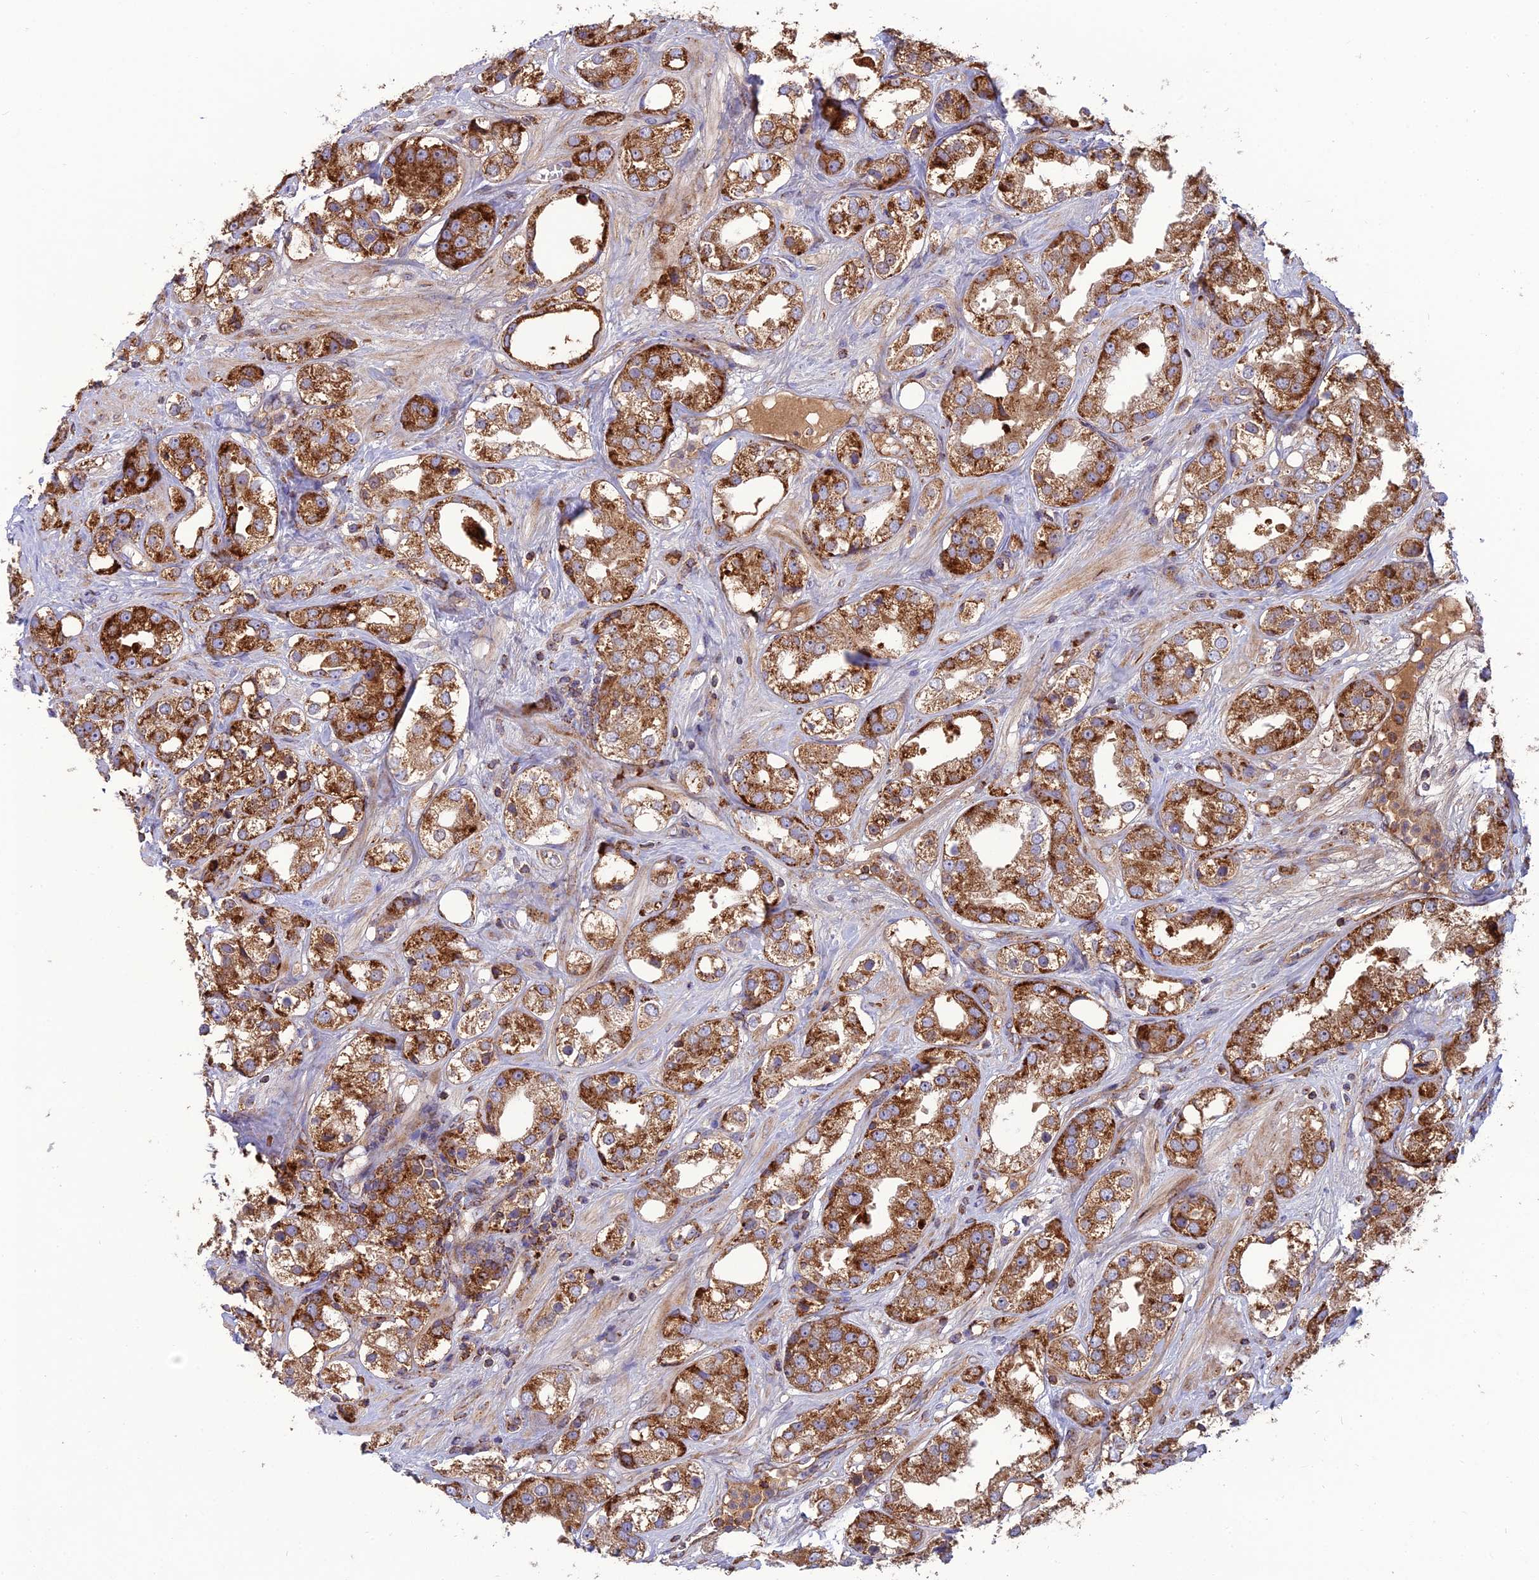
{"staining": {"intensity": "strong", "quantity": ">75%", "location": "cytoplasmic/membranous"}, "tissue": "prostate cancer", "cell_type": "Tumor cells", "image_type": "cancer", "snomed": [{"axis": "morphology", "description": "Adenocarcinoma, NOS"}, {"axis": "topography", "description": "Prostate"}], "caption": "Tumor cells display high levels of strong cytoplasmic/membranous expression in about >75% of cells in prostate adenocarcinoma. (DAB = brown stain, brightfield microscopy at high magnification).", "gene": "LNPEP", "patient": {"sex": "male", "age": 79}}